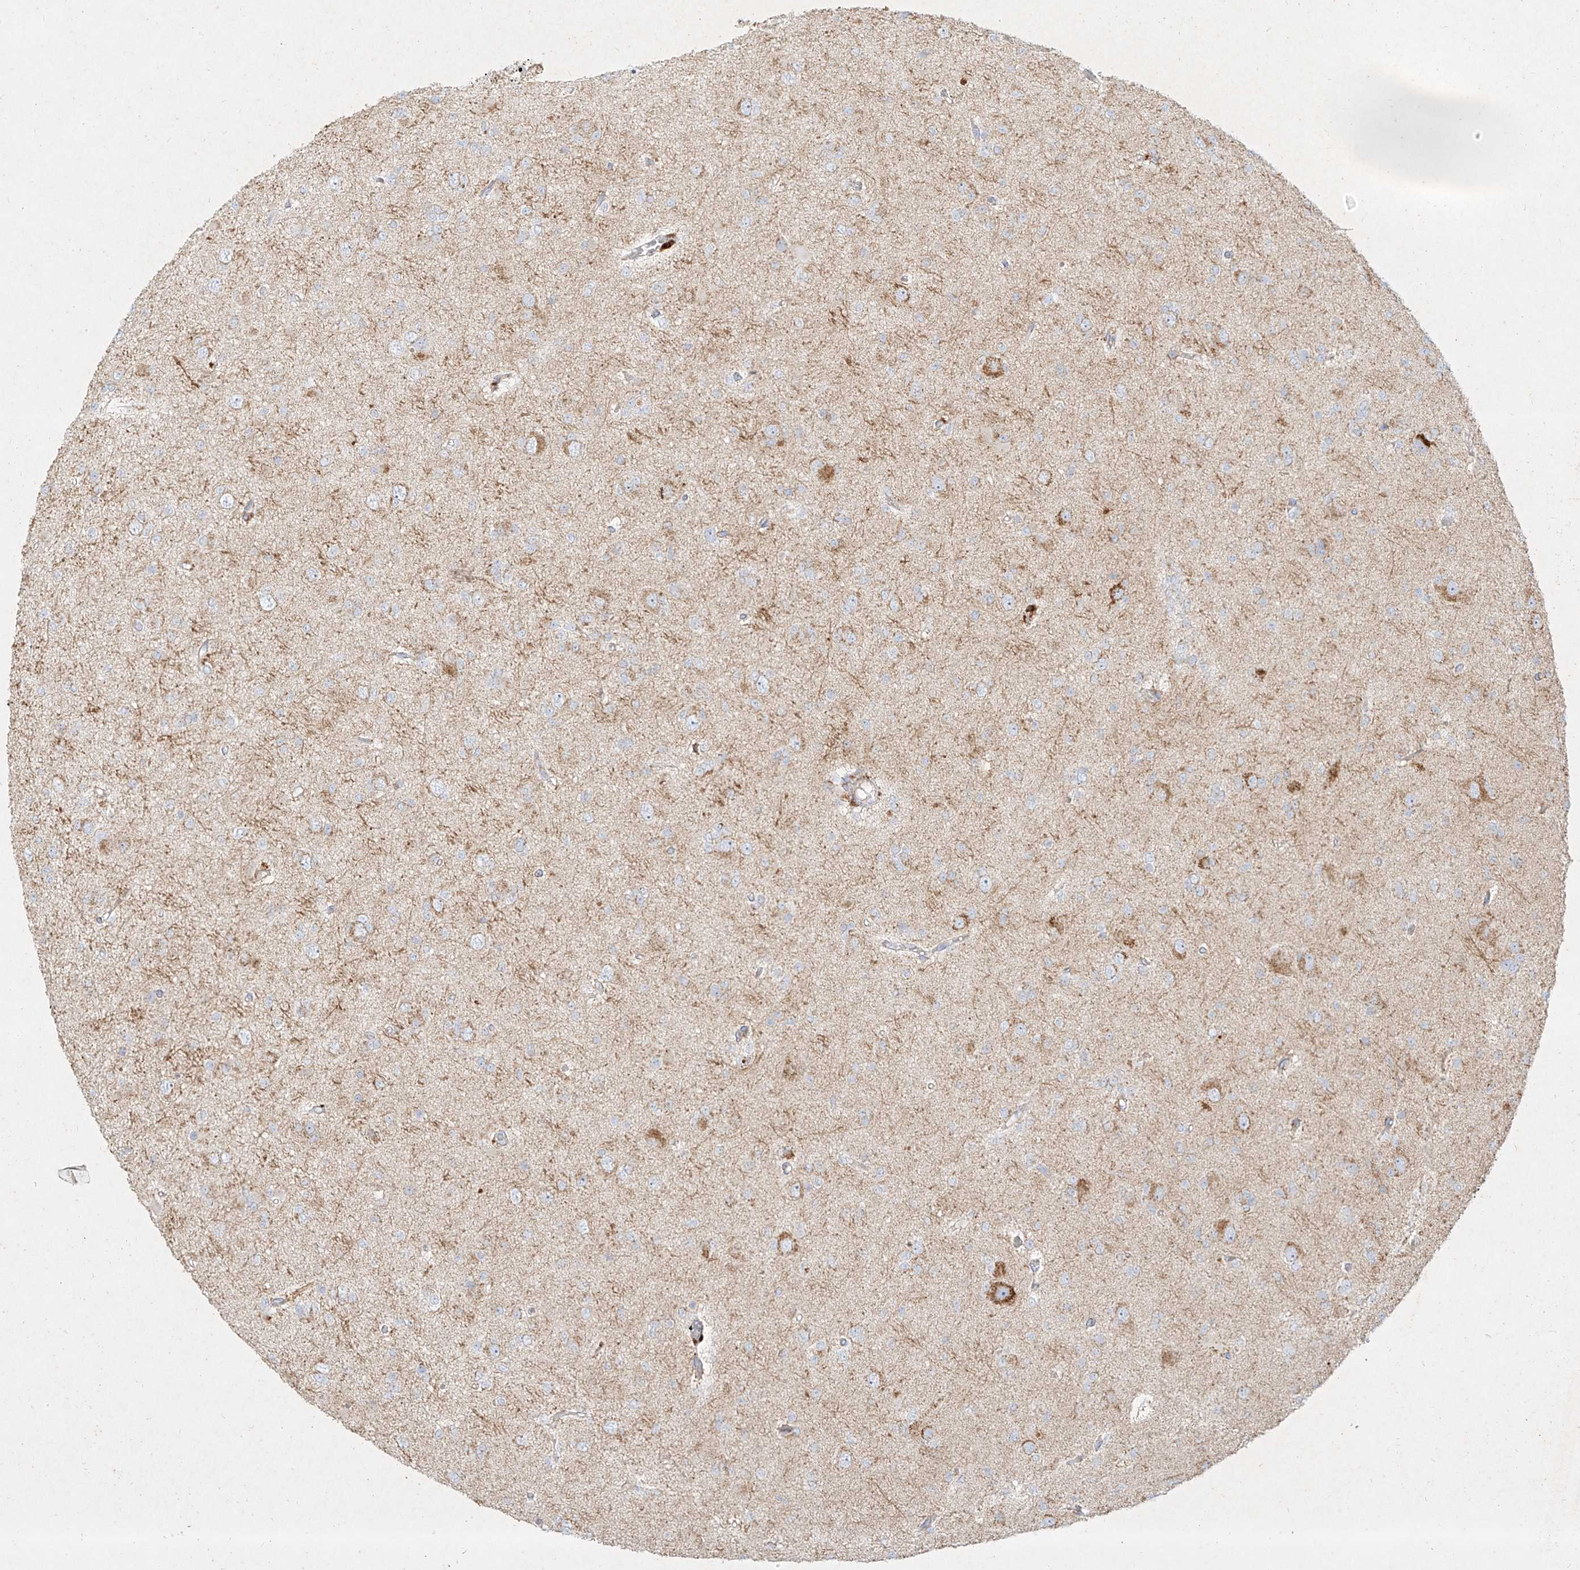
{"staining": {"intensity": "negative", "quantity": "none", "location": "none"}, "tissue": "glioma", "cell_type": "Tumor cells", "image_type": "cancer", "snomed": [{"axis": "morphology", "description": "Glioma, malignant, Low grade"}, {"axis": "topography", "description": "Brain"}], "caption": "An image of glioma stained for a protein displays no brown staining in tumor cells.", "gene": "MTX2", "patient": {"sex": "female", "age": 22}}